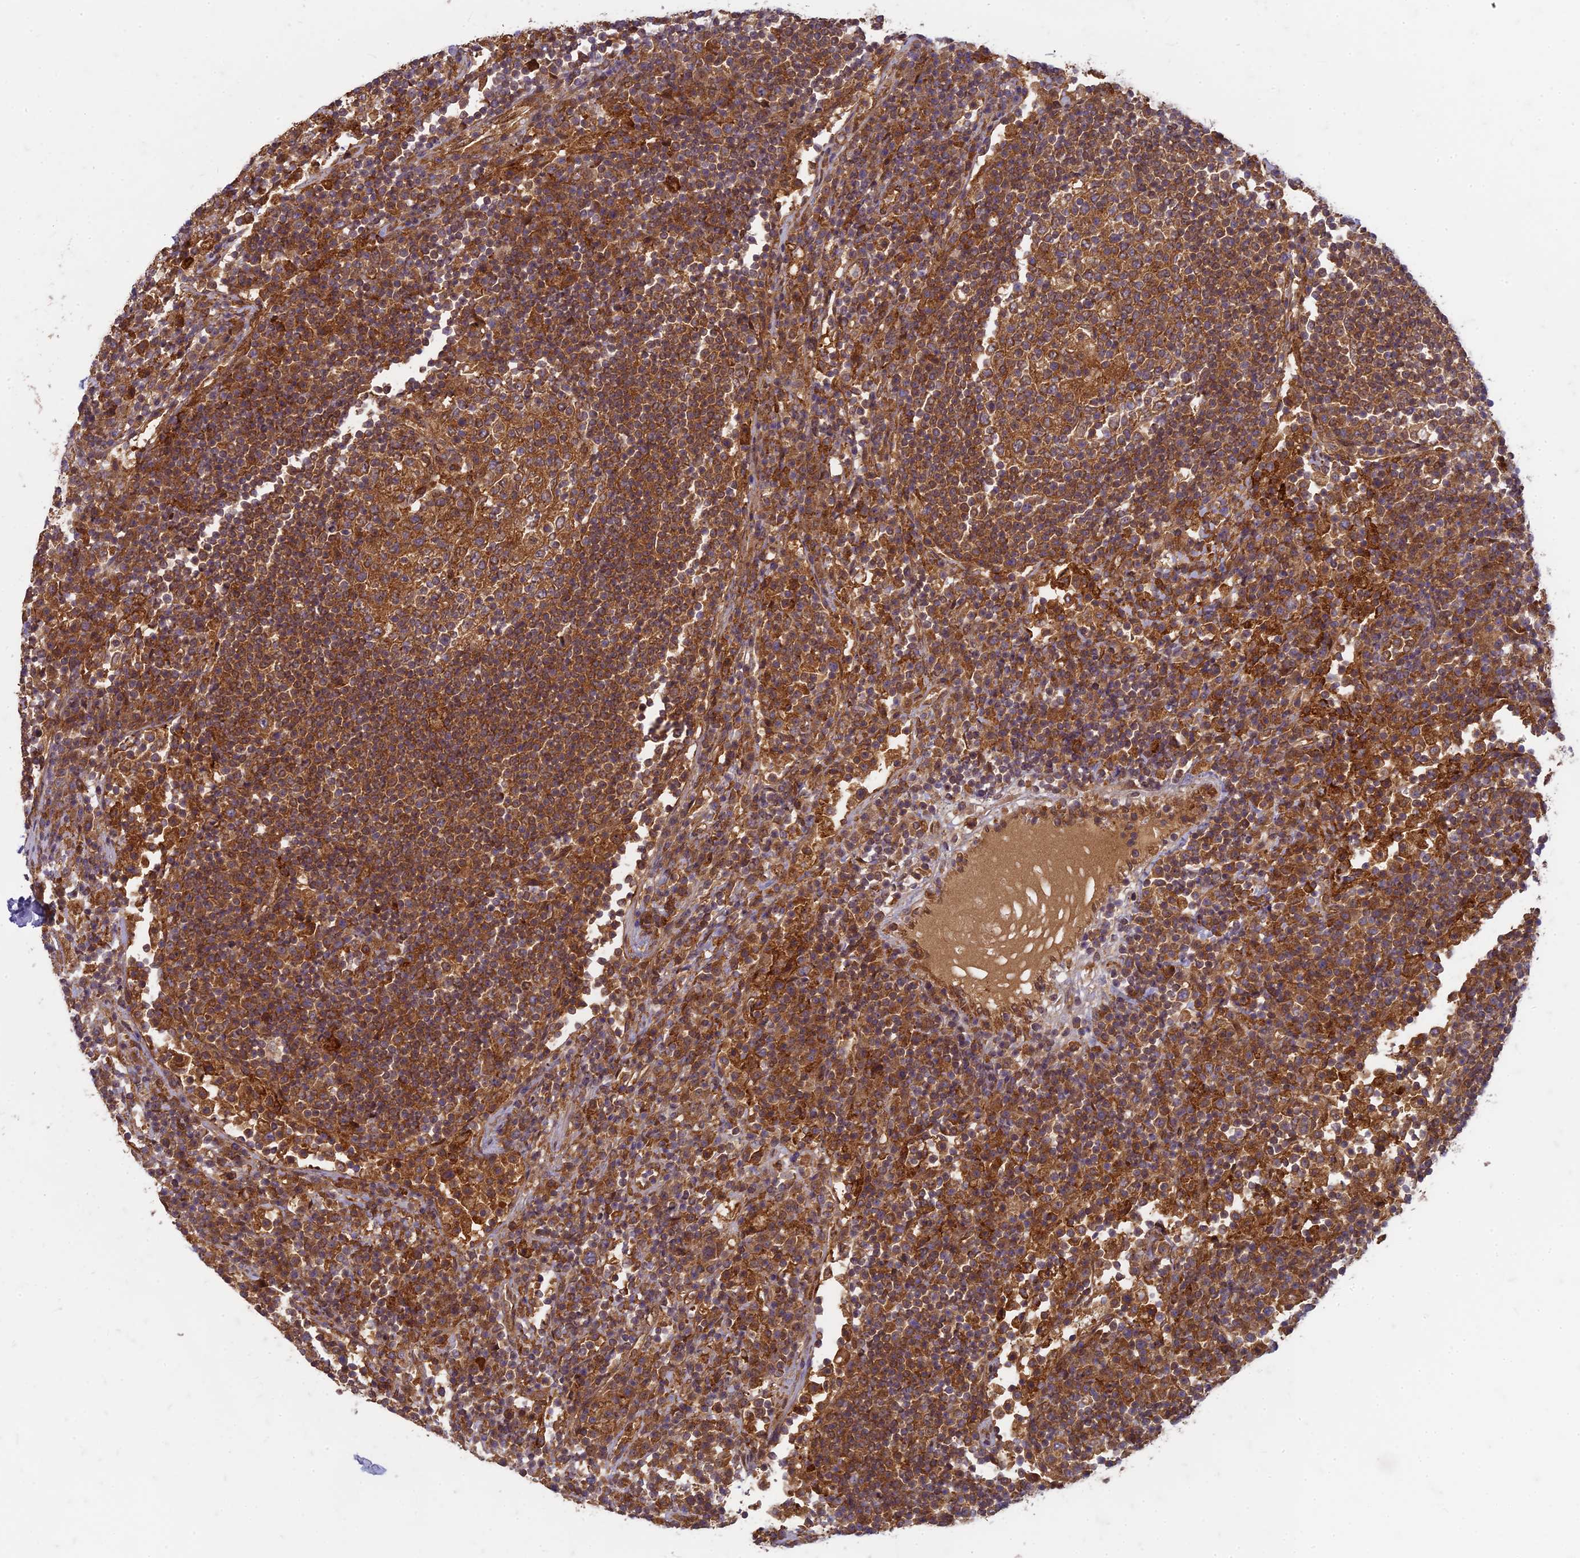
{"staining": {"intensity": "strong", "quantity": ">75%", "location": "cytoplasmic/membranous"}, "tissue": "lymph node", "cell_type": "Germinal center cells", "image_type": "normal", "snomed": [{"axis": "morphology", "description": "Normal tissue, NOS"}, {"axis": "topography", "description": "Lymph node"}], "caption": "A high-resolution histopathology image shows immunohistochemistry staining of benign lymph node, which exhibits strong cytoplasmic/membranous positivity in about >75% of germinal center cells.", "gene": "TCF25", "patient": {"sex": "female", "age": 53}}